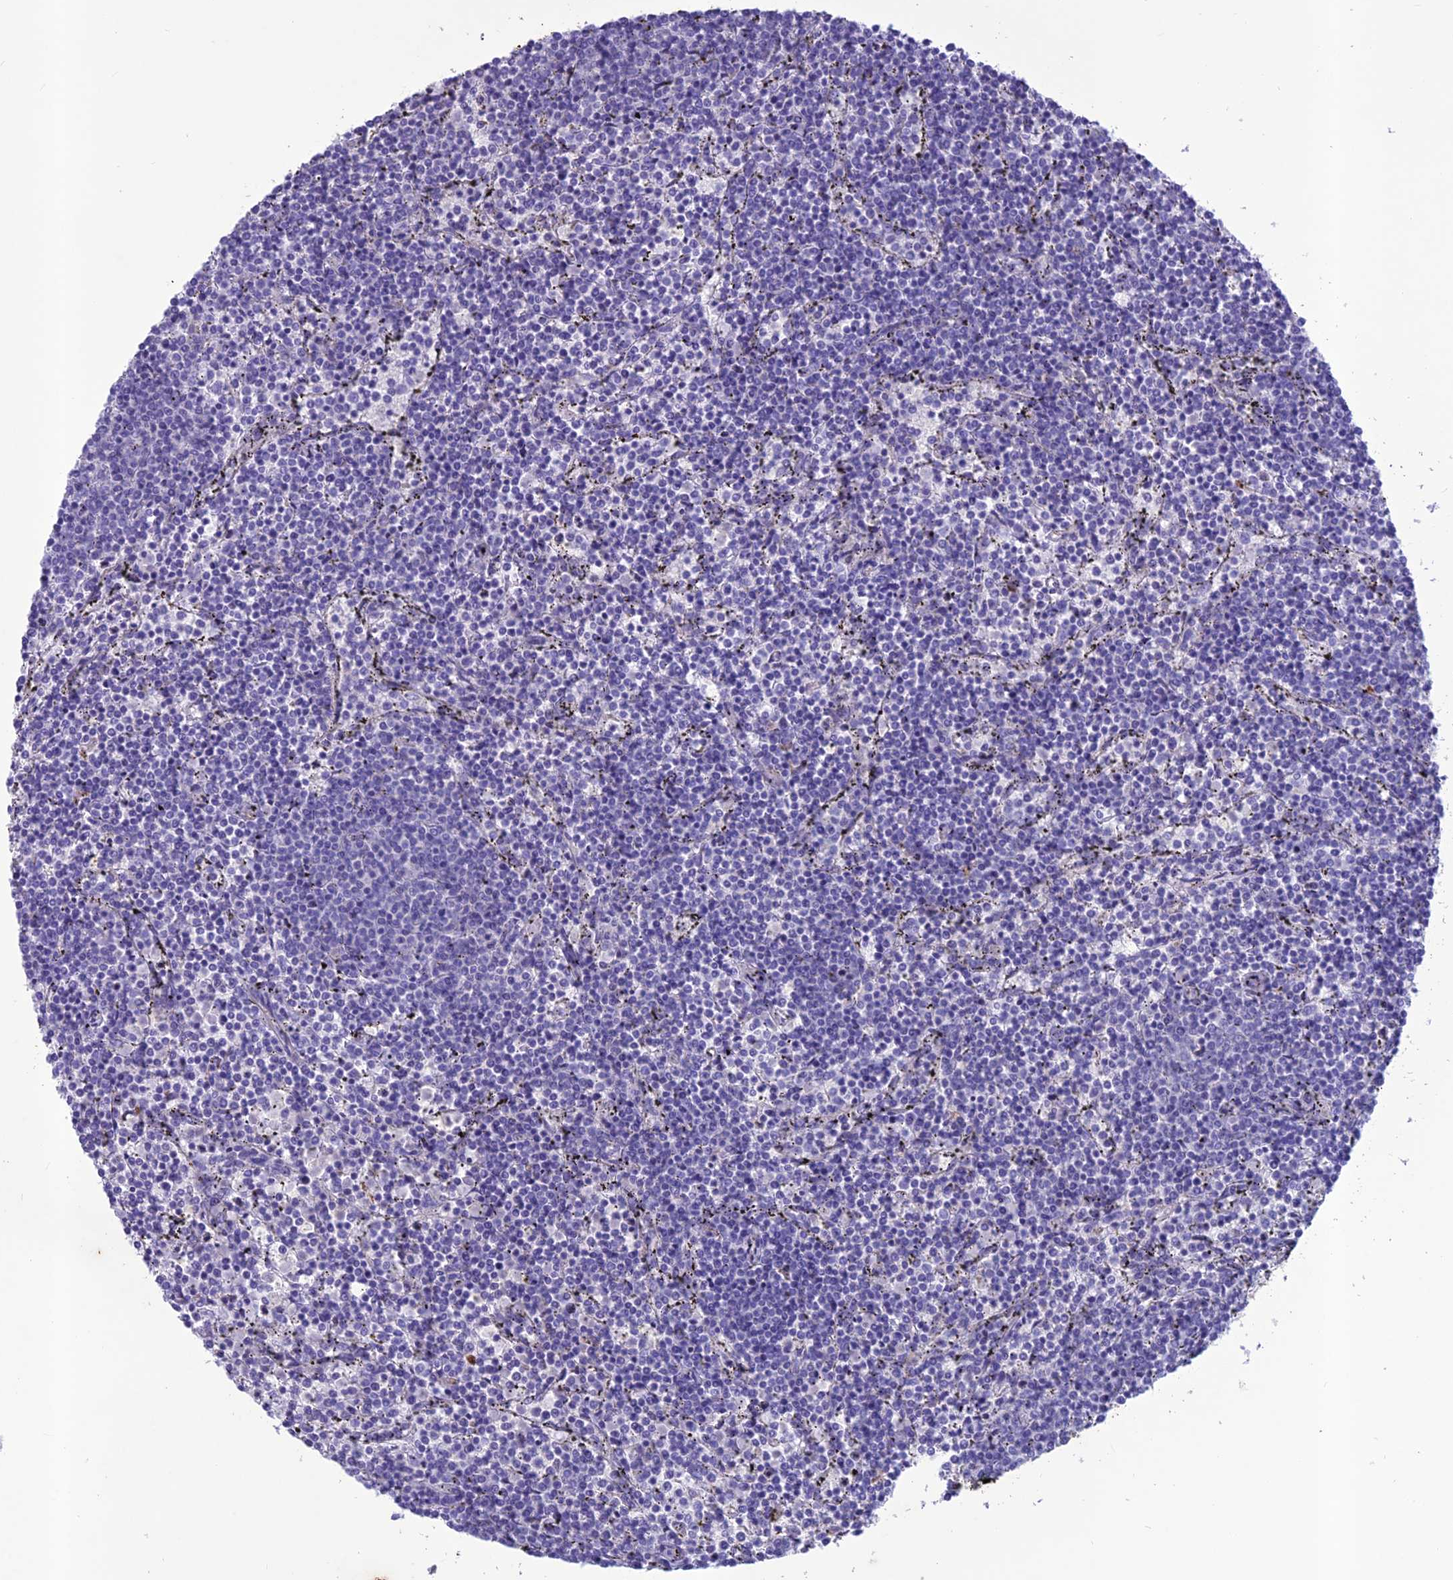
{"staining": {"intensity": "negative", "quantity": "none", "location": "none"}, "tissue": "lymphoma", "cell_type": "Tumor cells", "image_type": "cancer", "snomed": [{"axis": "morphology", "description": "Malignant lymphoma, non-Hodgkin's type, Low grade"}, {"axis": "topography", "description": "Spleen"}], "caption": "The immunohistochemistry (IHC) micrograph has no significant positivity in tumor cells of low-grade malignant lymphoma, non-Hodgkin's type tissue.", "gene": "IFT172", "patient": {"sex": "female", "age": 50}}